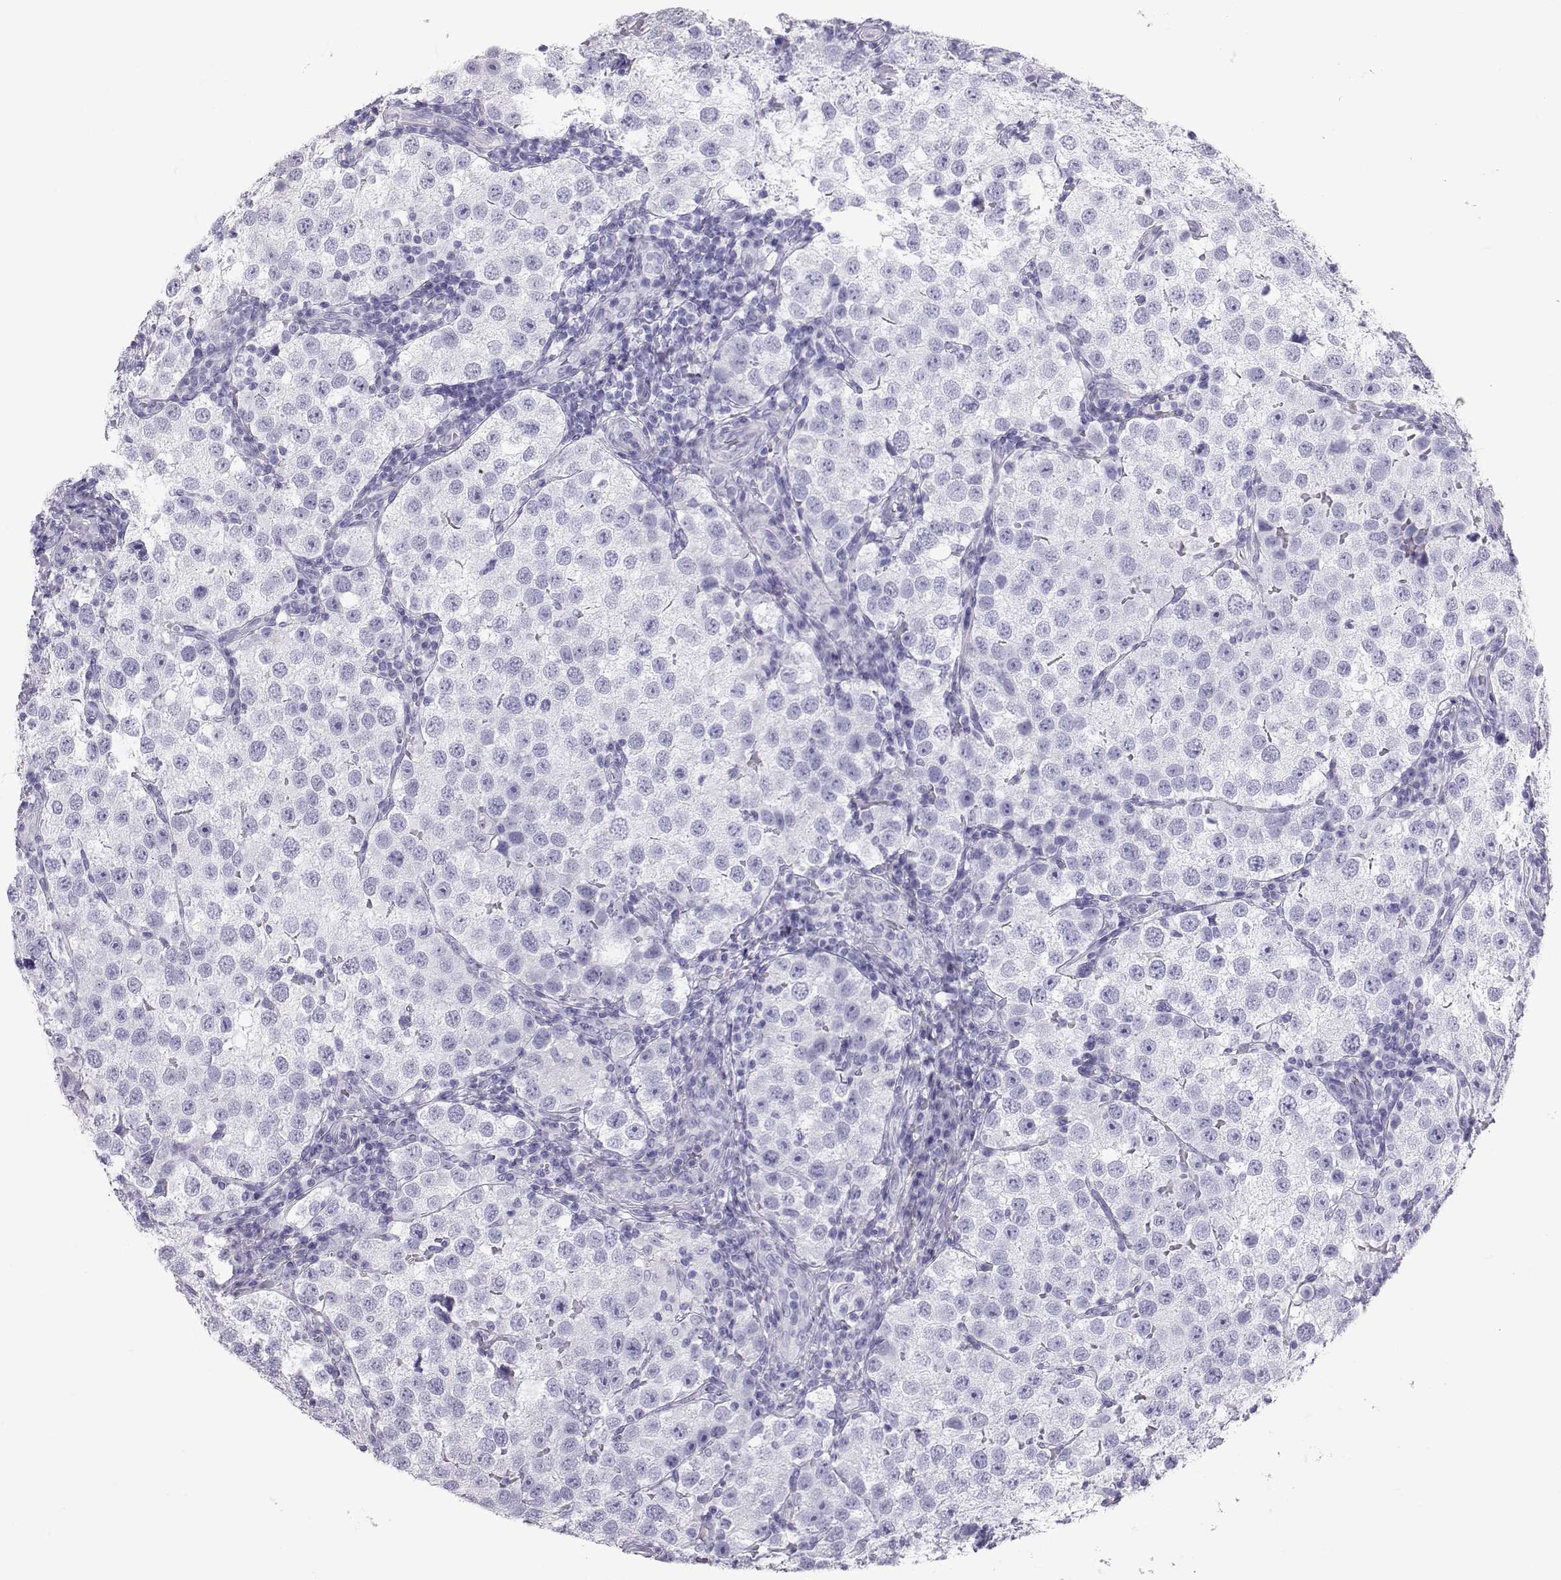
{"staining": {"intensity": "negative", "quantity": "none", "location": "none"}, "tissue": "testis cancer", "cell_type": "Tumor cells", "image_type": "cancer", "snomed": [{"axis": "morphology", "description": "Seminoma, NOS"}, {"axis": "topography", "description": "Testis"}], "caption": "Tumor cells are negative for protein expression in human testis cancer (seminoma). (DAB (3,3'-diaminobenzidine) IHC with hematoxylin counter stain).", "gene": "RD3", "patient": {"sex": "male", "age": 37}}